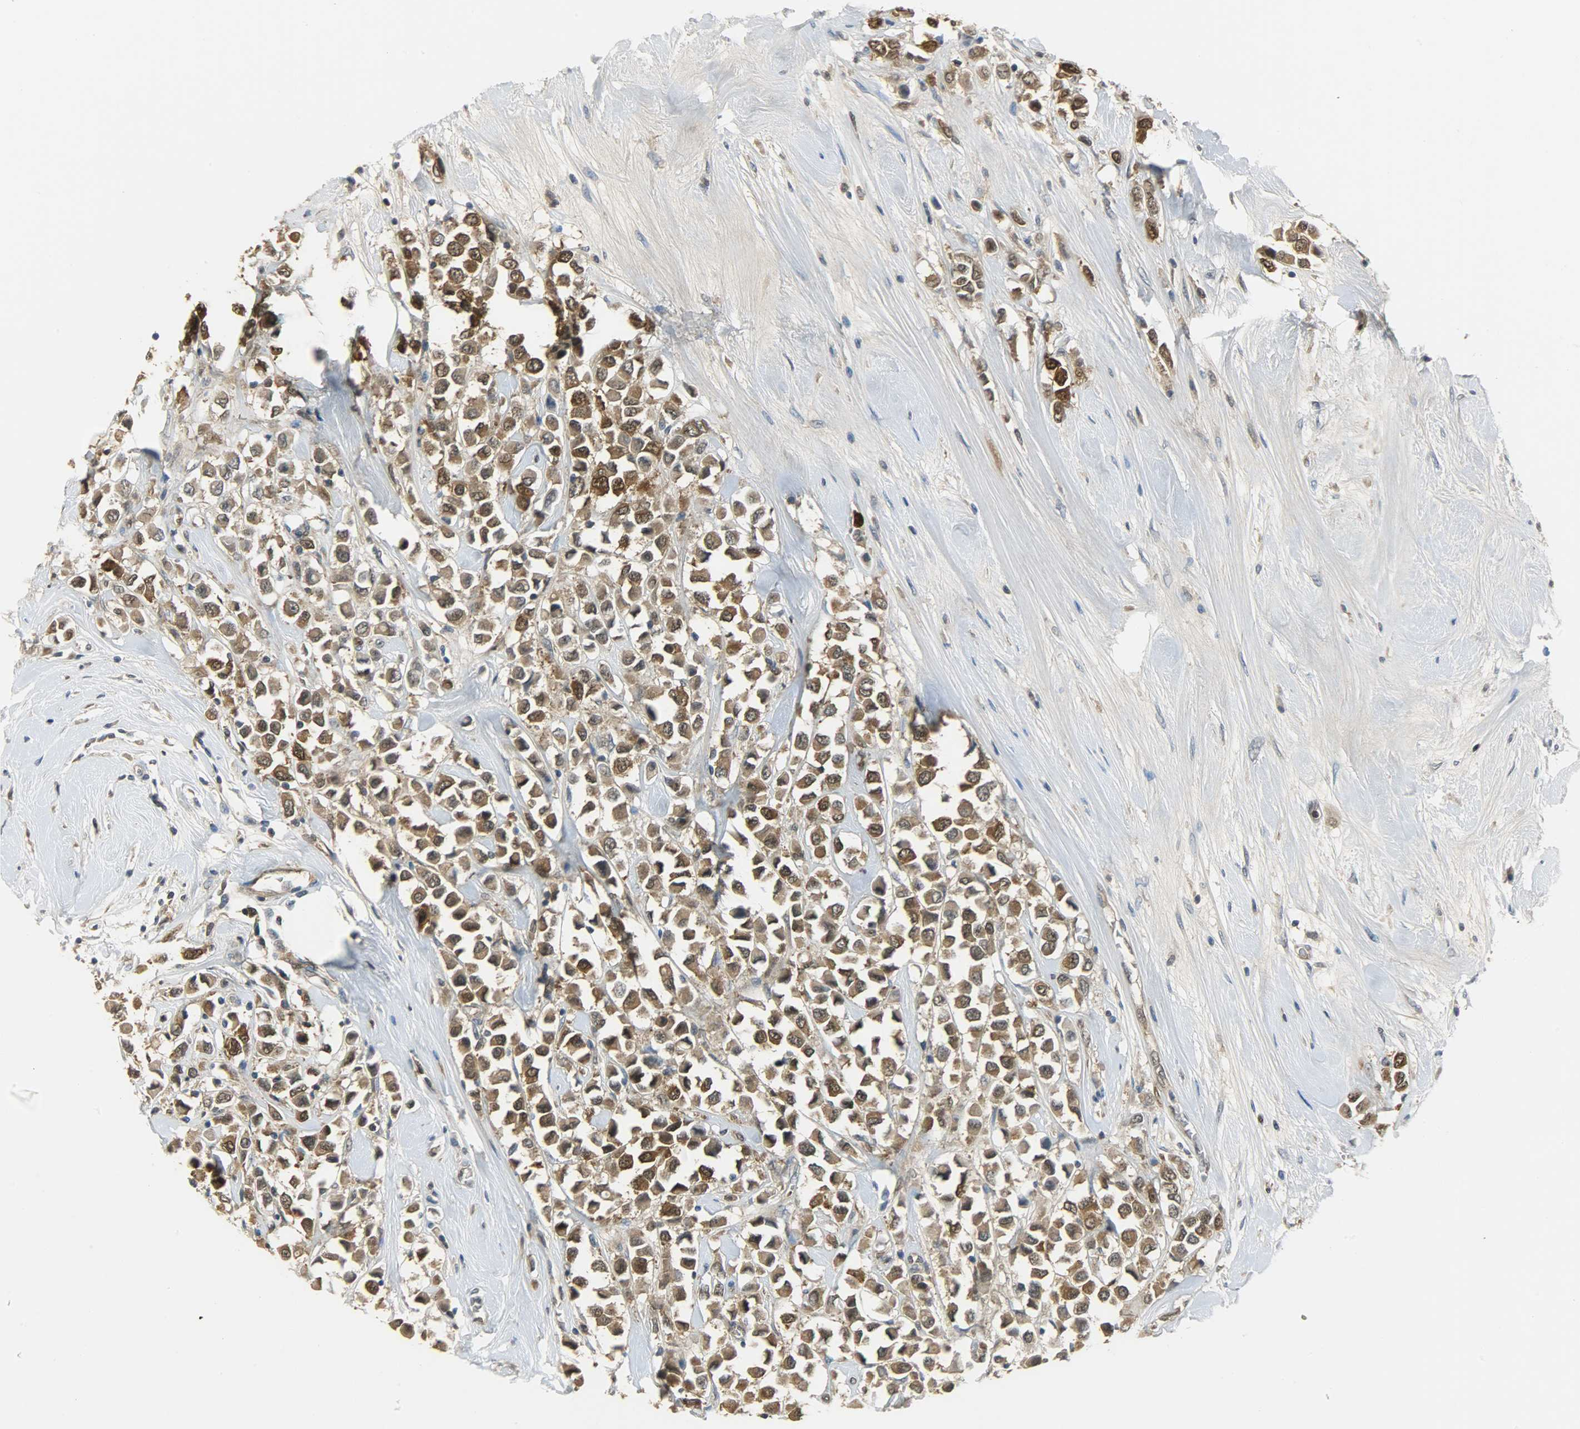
{"staining": {"intensity": "strong", "quantity": ">75%", "location": "cytoplasmic/membranous,nuclear"}, "tissue": "breast cancer", "cell_type": "Tumor cells", "image_type": "cancer", "snomed": [{"axis": "morphology", "description": "Duct carcinoma"}, {"axis": "topography", "description": "Breast"}], "caption": "Immunohistochemistry (IHC) (DAB (3,3'-diaminobenzidine)) staining of breast cancer (invasive ductal carcinoma) exhibits strong cytoplasmic/membranous and nuclear protein positivity in approximately >75% of tumor cells.", "gene": "EIF4EBP1", "patient": {"sex": "female", "age": 61}}